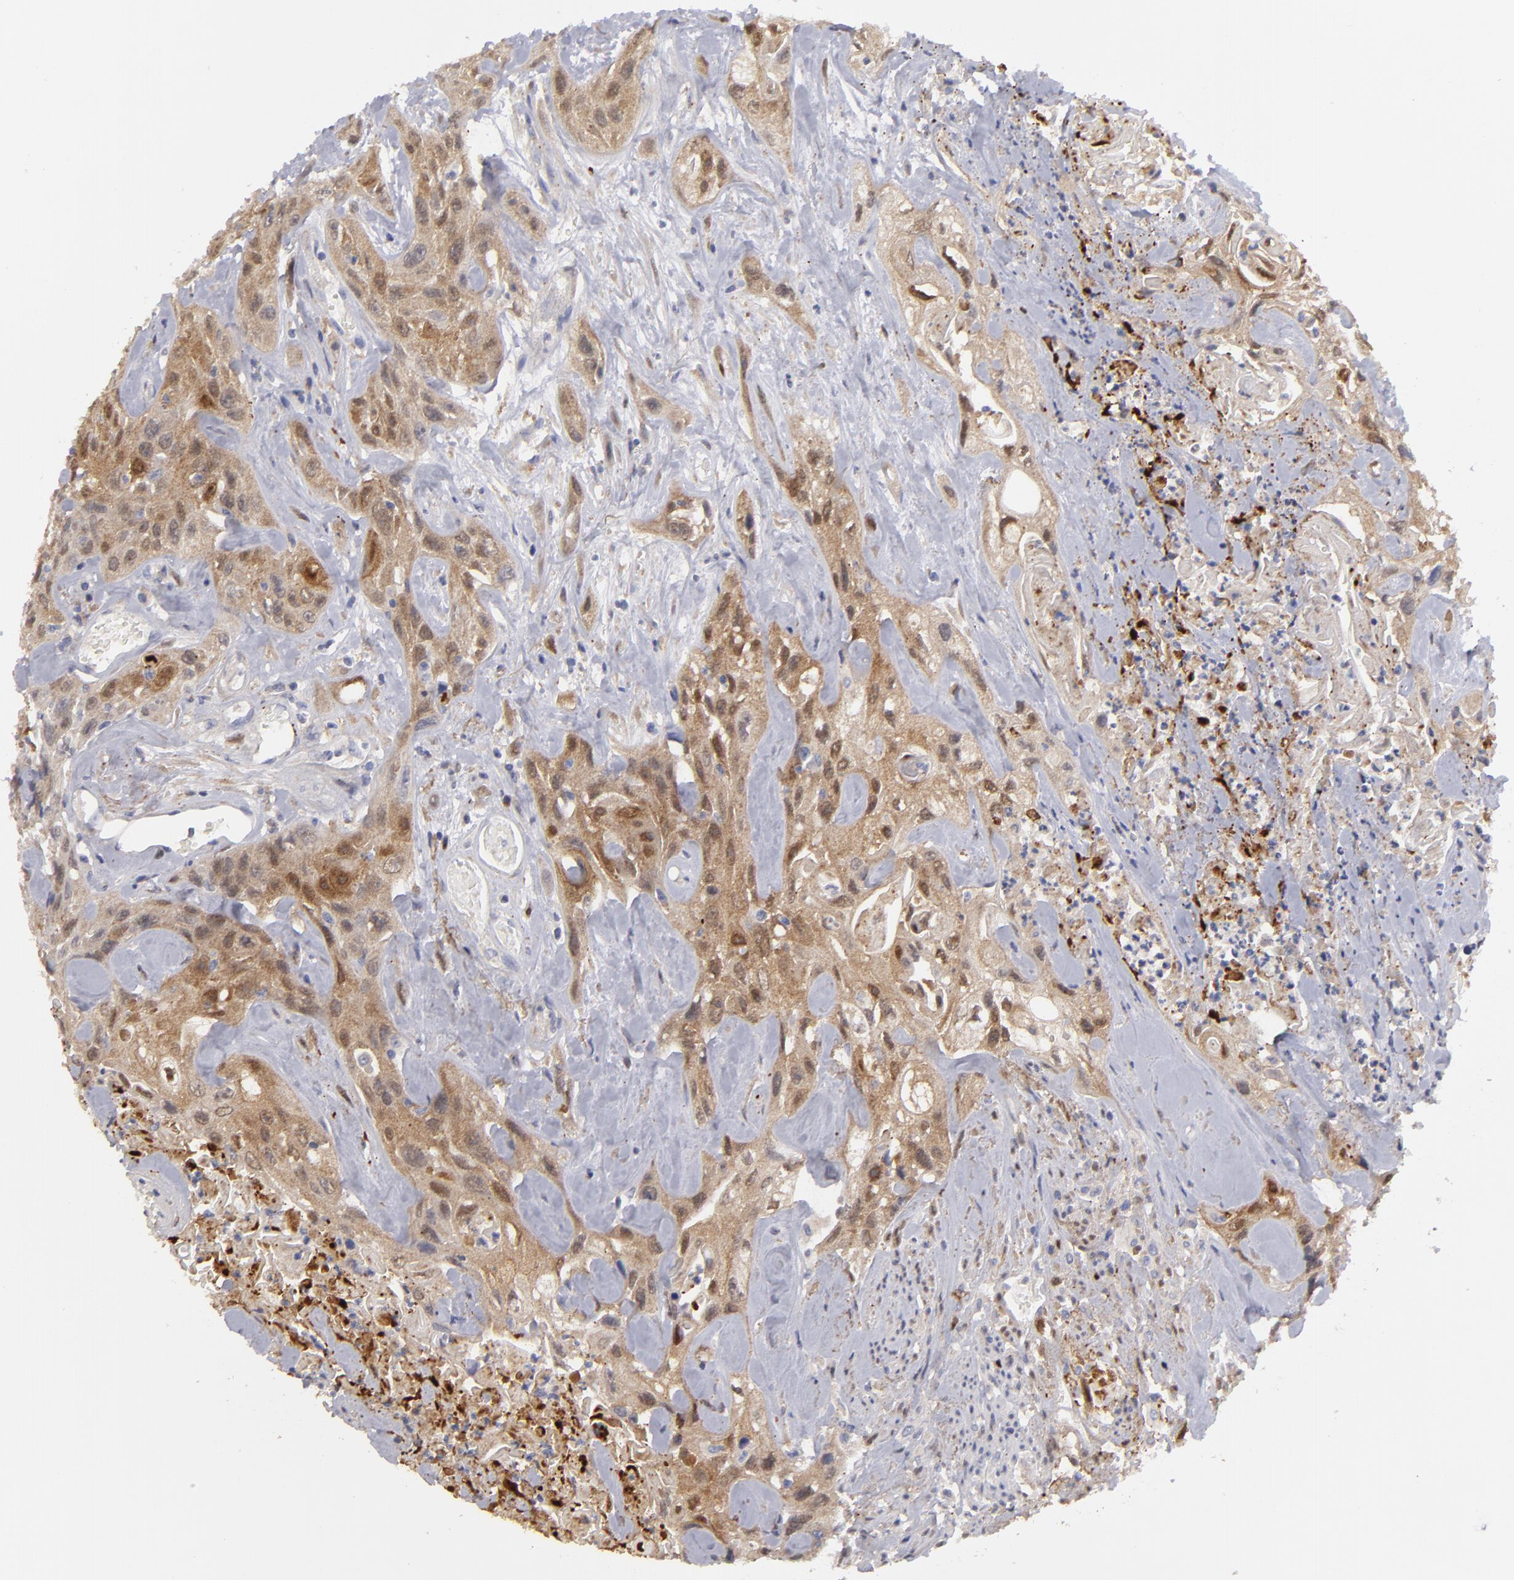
{"staining": {"intensity": "moderate", "quantity": ">75%", "location": "cytoplasmic/membranous,nuclear"}, "tissue": "urothelial cancer", "cell_type": "Tumor cells", "image_type": "cancer", "snomed": [{"axis": "morphology", "description": "Urothelial carcinoma, High grade"}, {"axis": "topography", "description": "Urinary bladder"}], "caption": "Protein staining of high-grade urothelial carcinoma tissue displays moderate cytoplasmic/membranous and nuclear positivity in approximately >75% of tumor cells. (brown staining indicates protein expression, while blue staining denotes nuclei).", "gene": "EFS", "patient": {"sex": "female", "age": 84}}